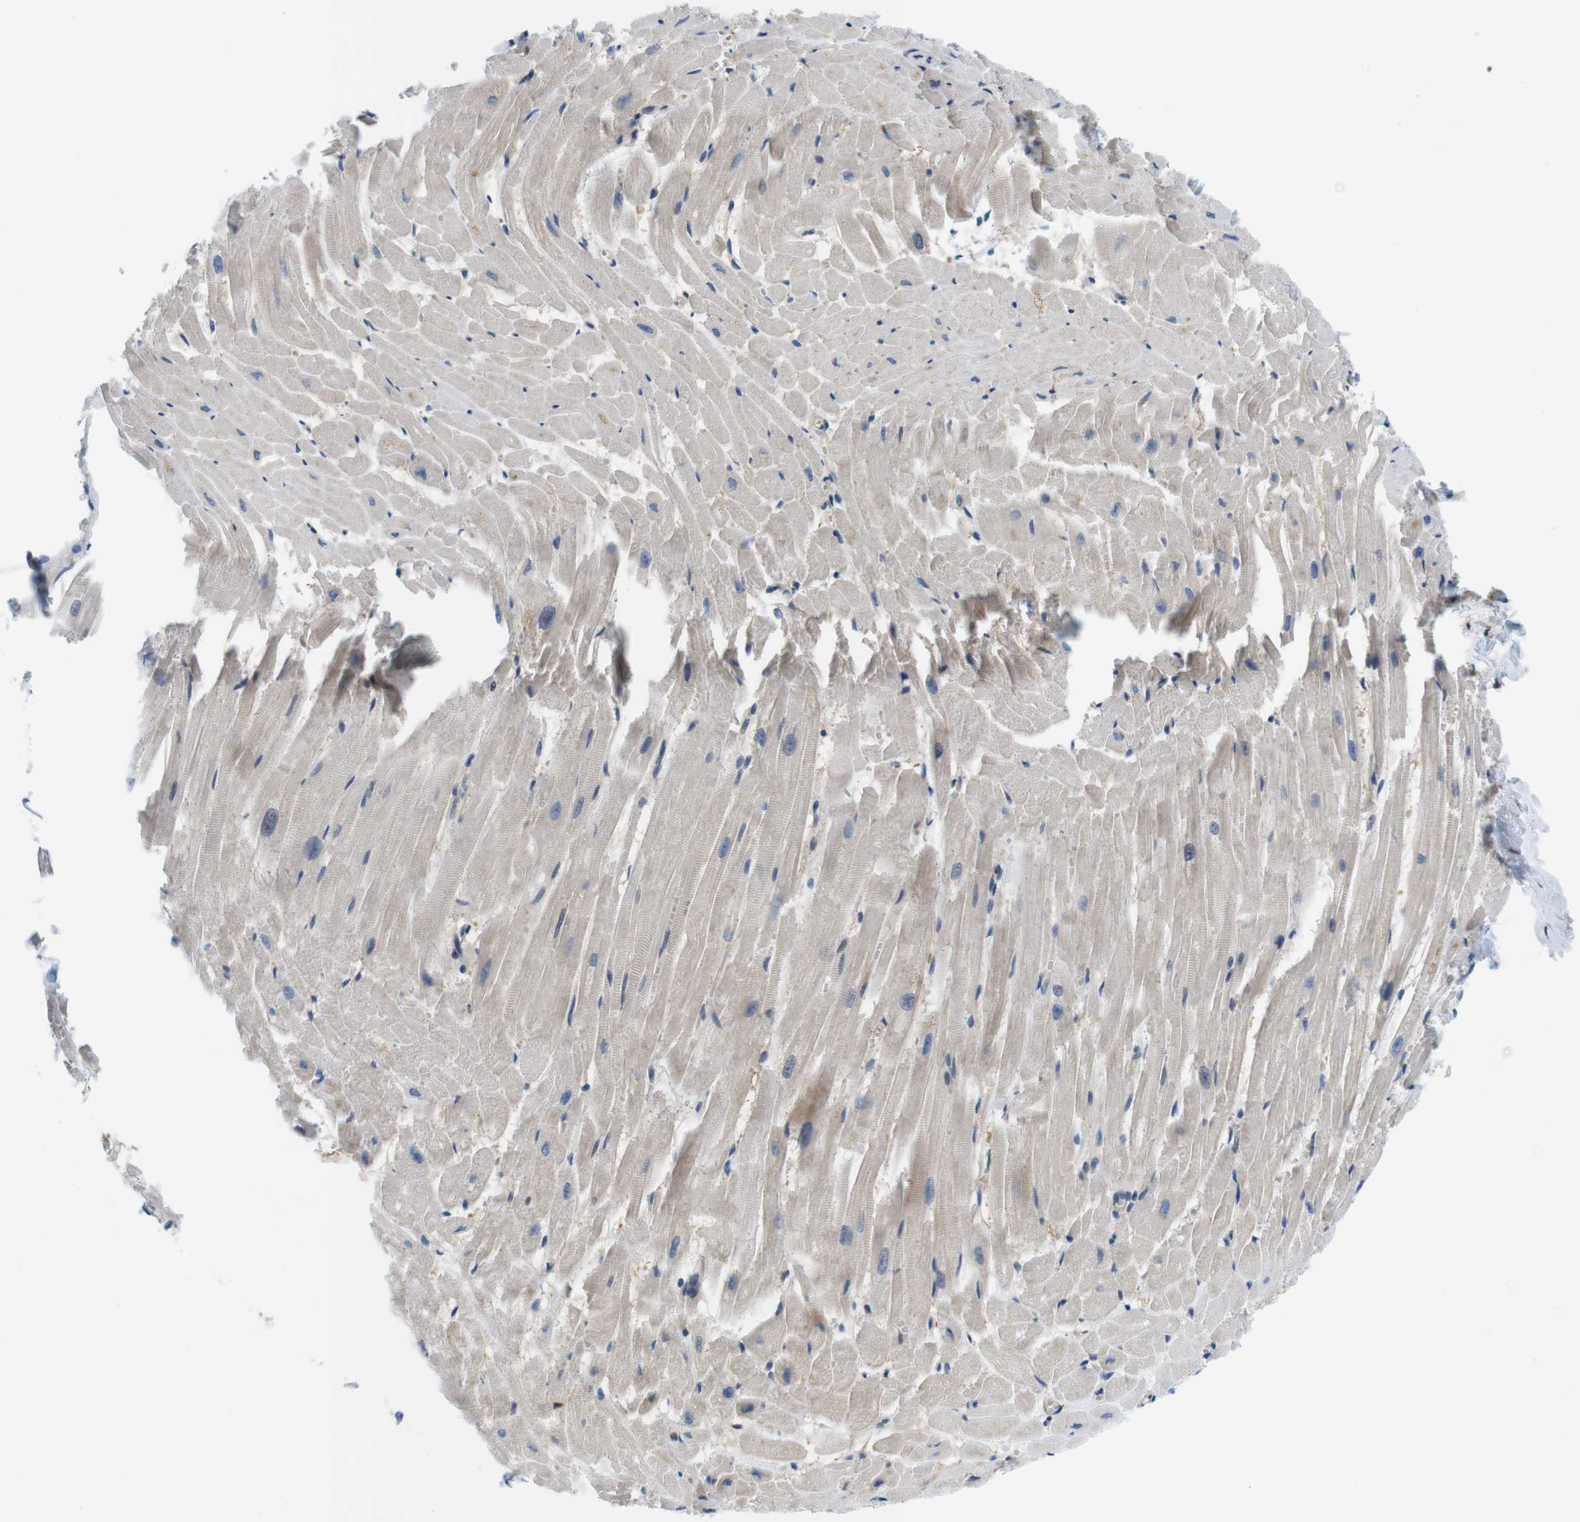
{"staining": {"intensity": "weak", "quantity": "<25%", "location": "cytoplasmic/membranous"}, "tissue": "heart muscle", "cell_type": "Cardiomyocytes", "image_type": "normal", "snomed": [{"axis": "morphology", "description": "Normal tissue, NOS"}, {"axis": "topography", "description": "Heart"}], "caption": "A high-resolution image shows immunohistochemistry staining of normal heart muscle, which displays no significant expression in cardiomyocytes. The staining is performed using DAB brown chromogen with nuclei counter-stained in using hematoxylin.", "gene": "ZDHHC3", "patient": {"sex": "female", "age": 19}}